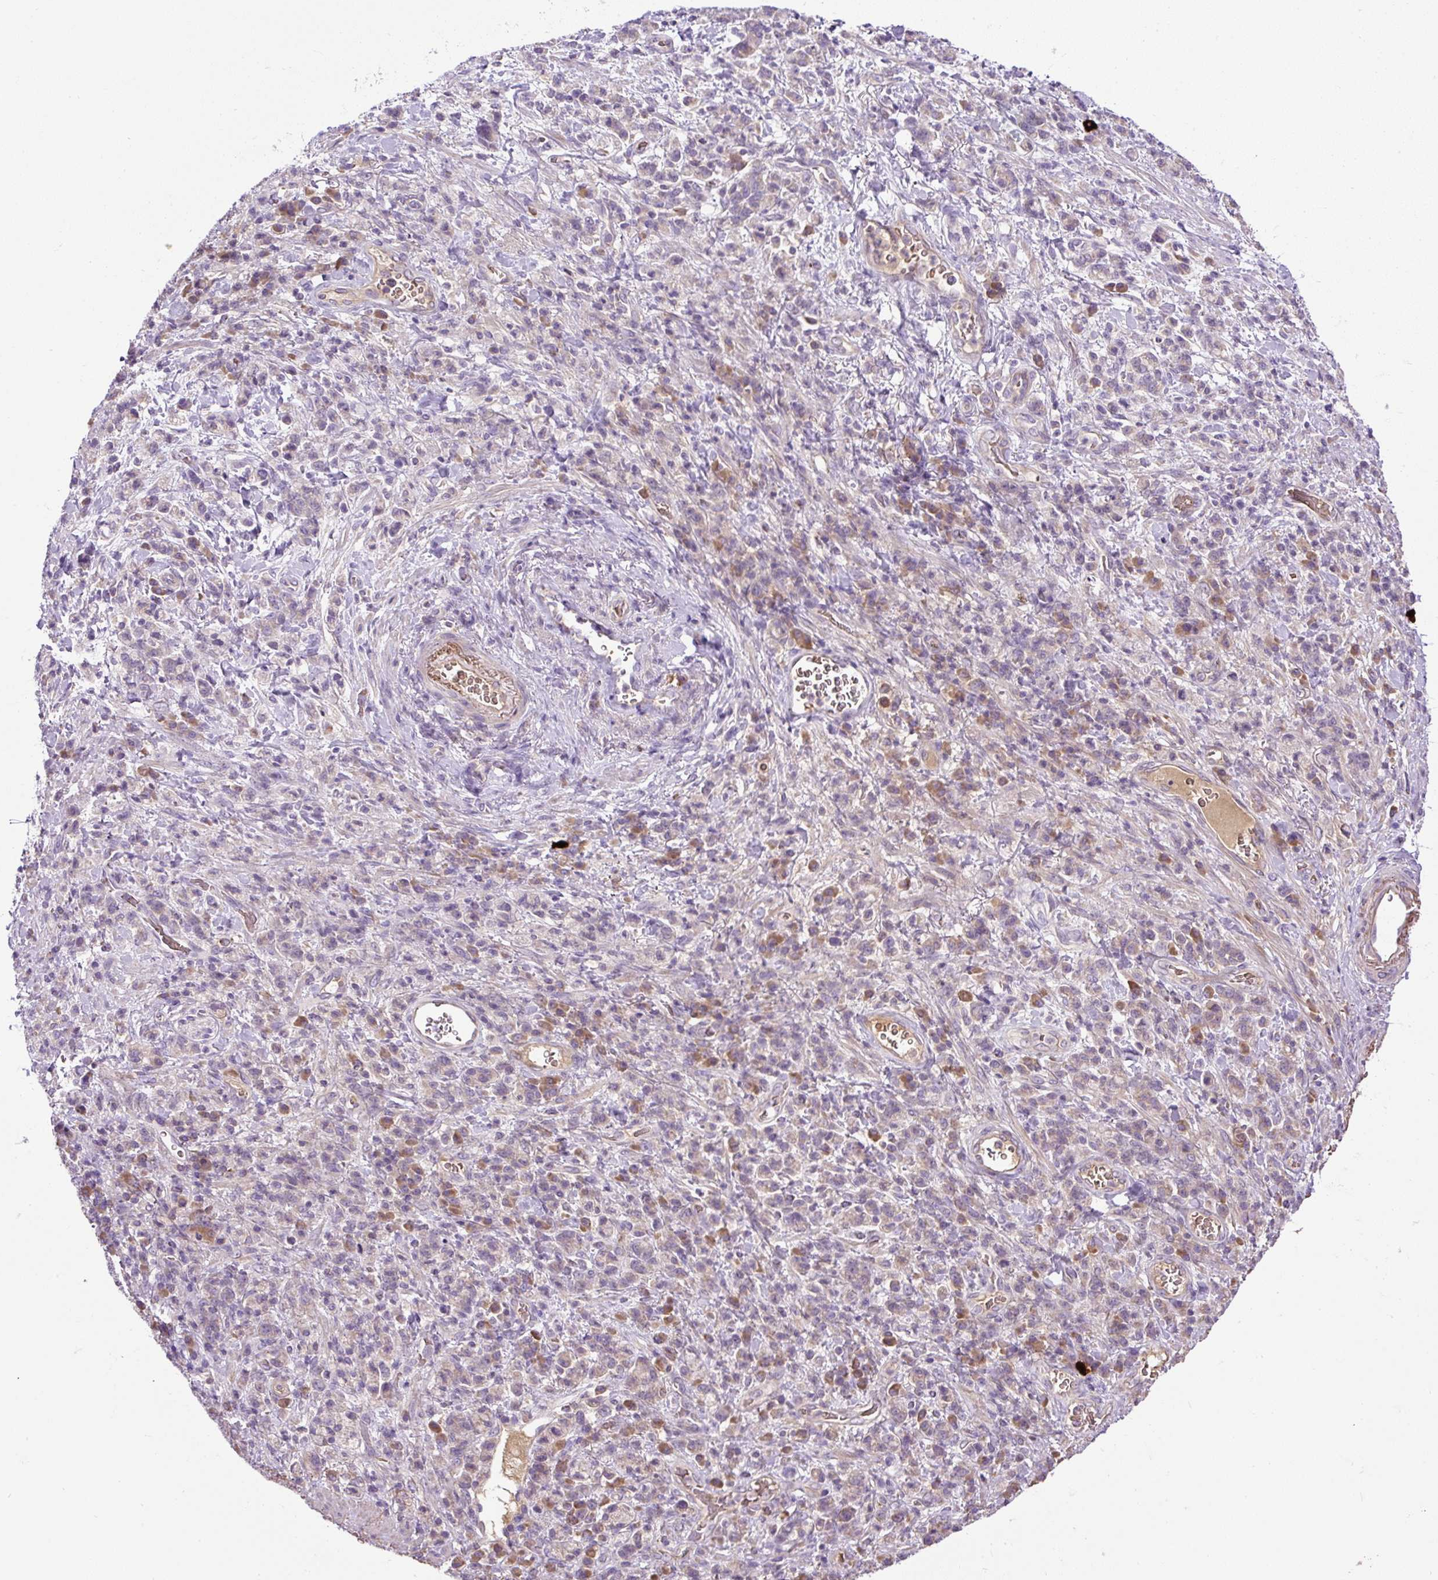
{"staining": {"intensity": "negative", "quantity": "none", "location": "none"}, "tissue": "stomach cancer", "cell_type": "Tumor cells", "image_type": "cancer", "snomed": [{"axis": "morphology", "description": "Adenocarcinoma, NOS"}, {"axis": "topography", "description": "Stomach"}], "caption": "This is an immunohistochemistry (IHC) histopathology image of human stomach adenocarcinoma. There is no staining in tumor cells.", "gene": "CXCL13", "patient": {"sex": "male", "age": 76}}